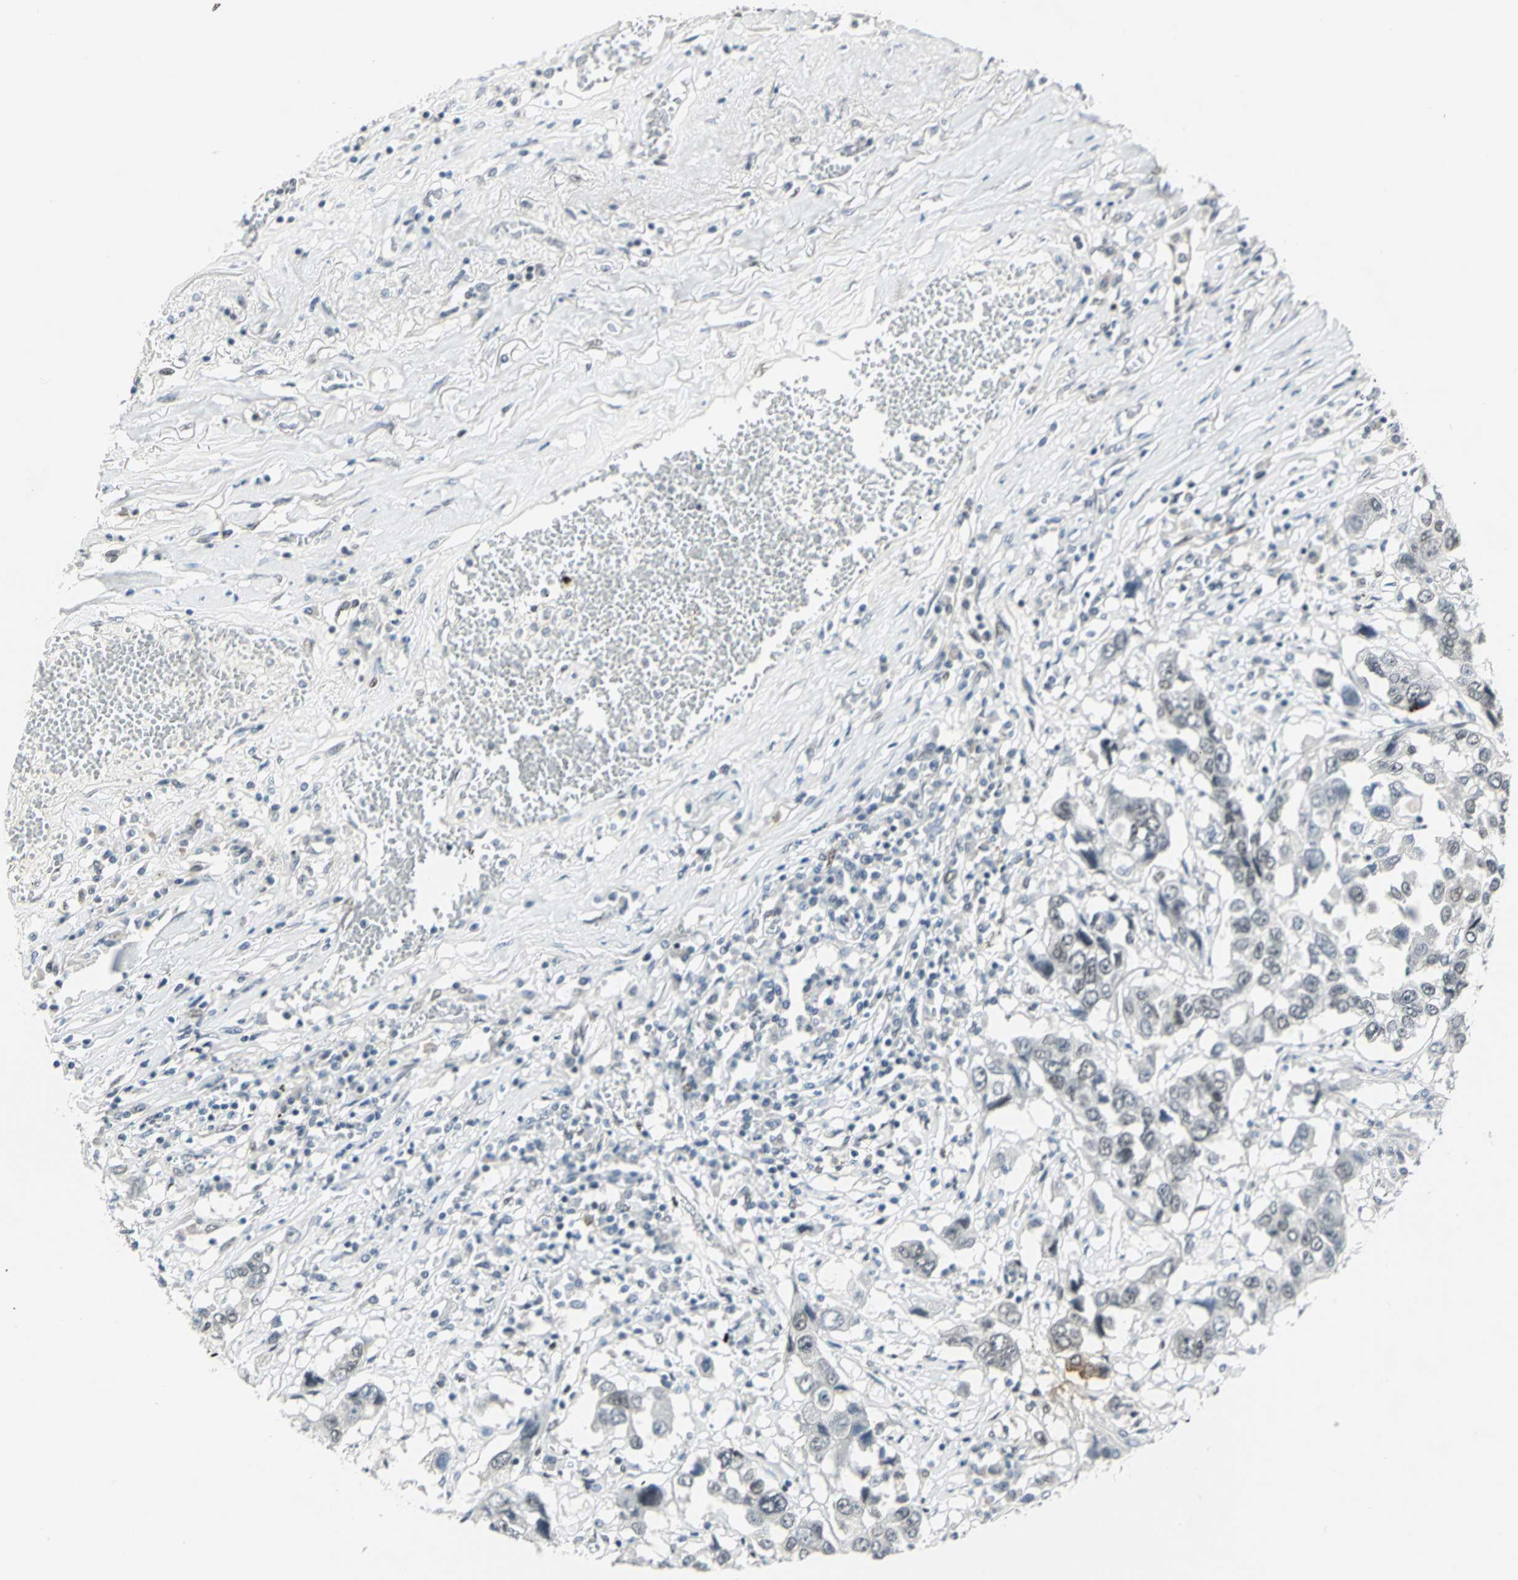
{"staining": {"intensity": "moderate", "quantity": ">75%", "location": "nuclear"}, "tissue": "lung cancer", "cell_type": "Tumor cells", "image_type": "cancer", "snomed": [{"axis": "morphology", "description": "Squamous cell carcinoma, NOS"}, {"axis": "topography", "description": "Lung"}], "caption": "The immunohistochemical stain labels moderate nuclear positivity in tumor cells of lung cancer (squamous cell carcinoma) tissue.", "gene": "MEIS2", "patient": {"sex": "male", "age": 71}}